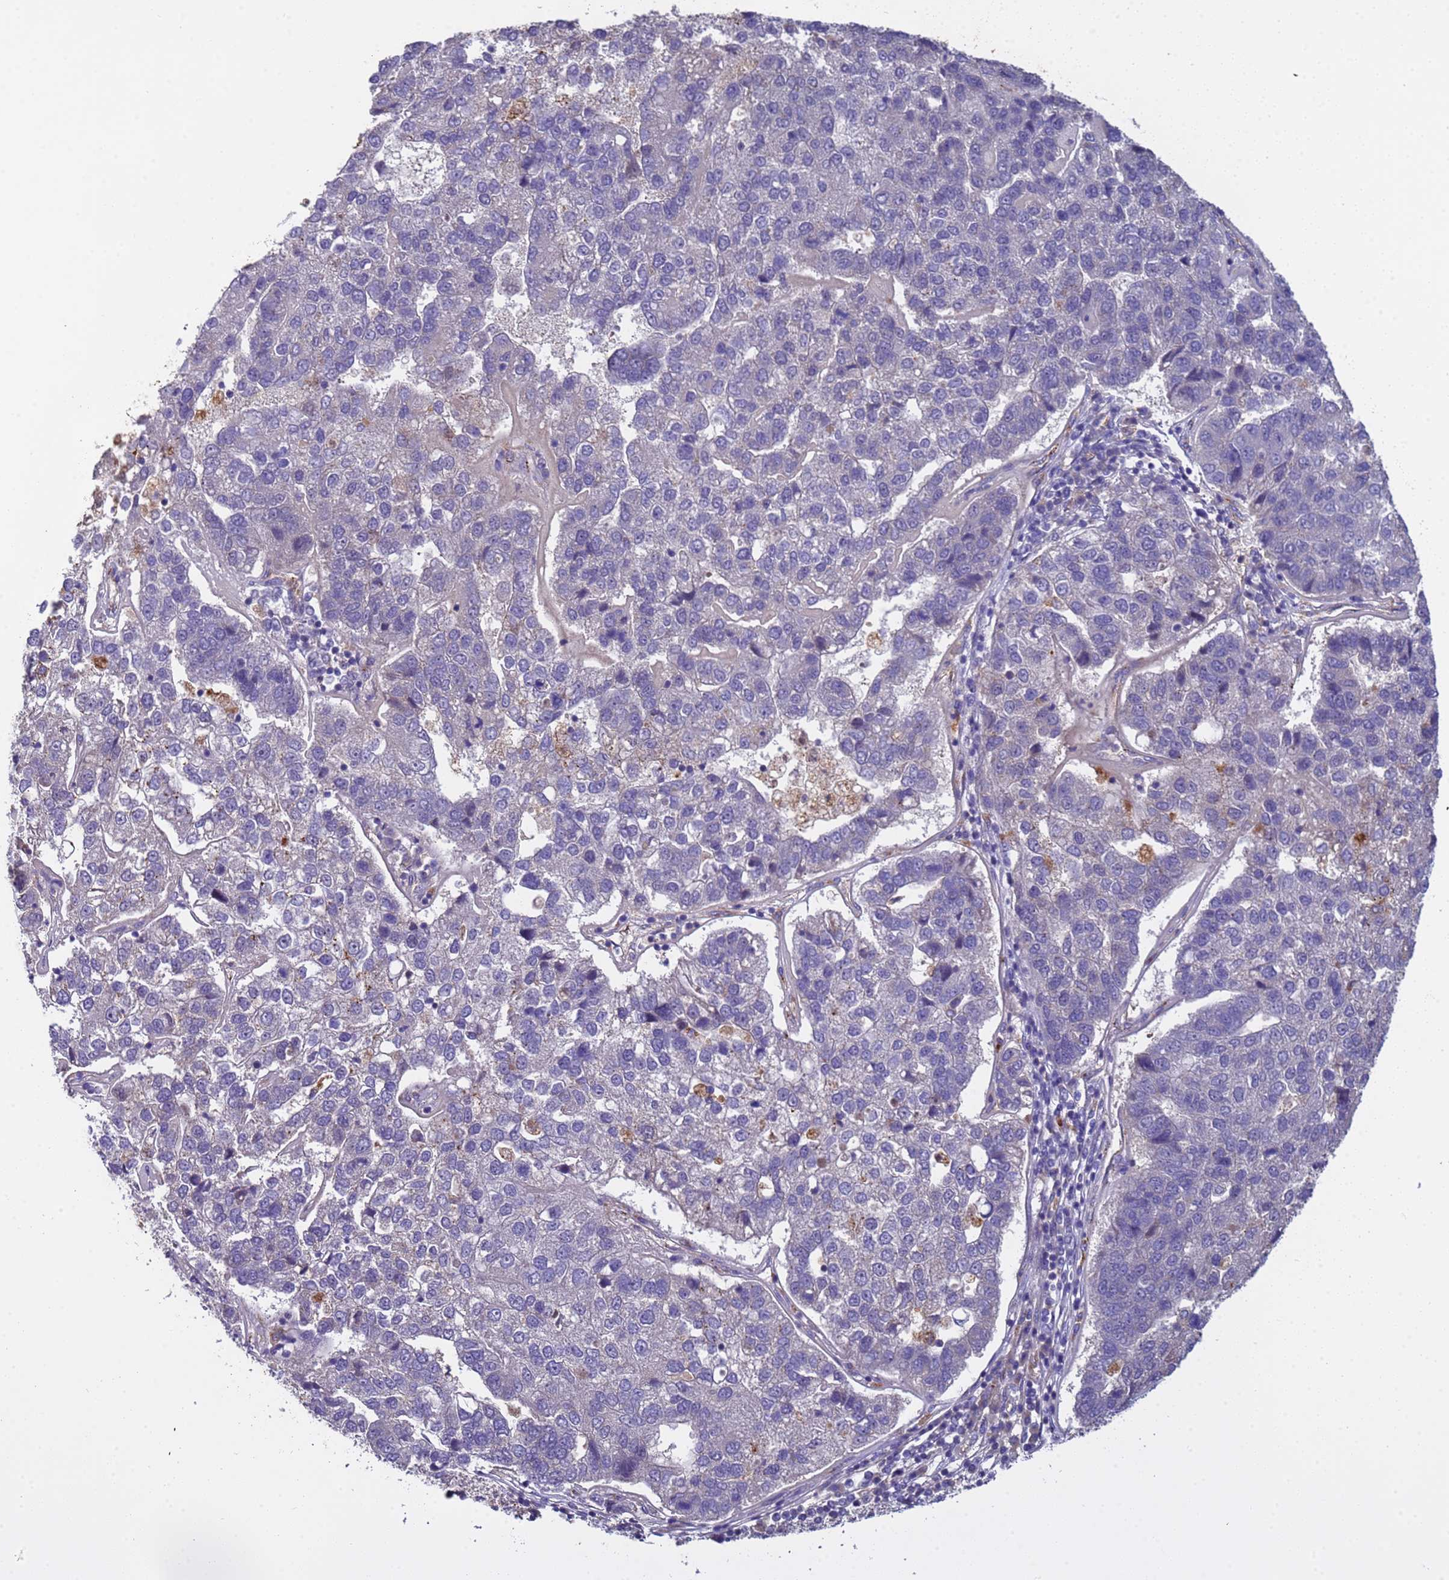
{"staining": {"intensity": "negative", "quantity": "none", "location": "none"}, "tissue": "pancreatic cancer", "cell_type": "Tumor cells", "image_type": "cancer", "snomed": [{"axis": "morphology", "description": "Adenocarcinoma, NOS"}, {"axis": "topography", "description": "Pancreas"}], "caption": "Image shows no significant protein positivity in tumor cells of pancreatic cancer (adenocarcinoma).", "gene": "ZNF248", "patient": {"sex": "female", "age": 61}}